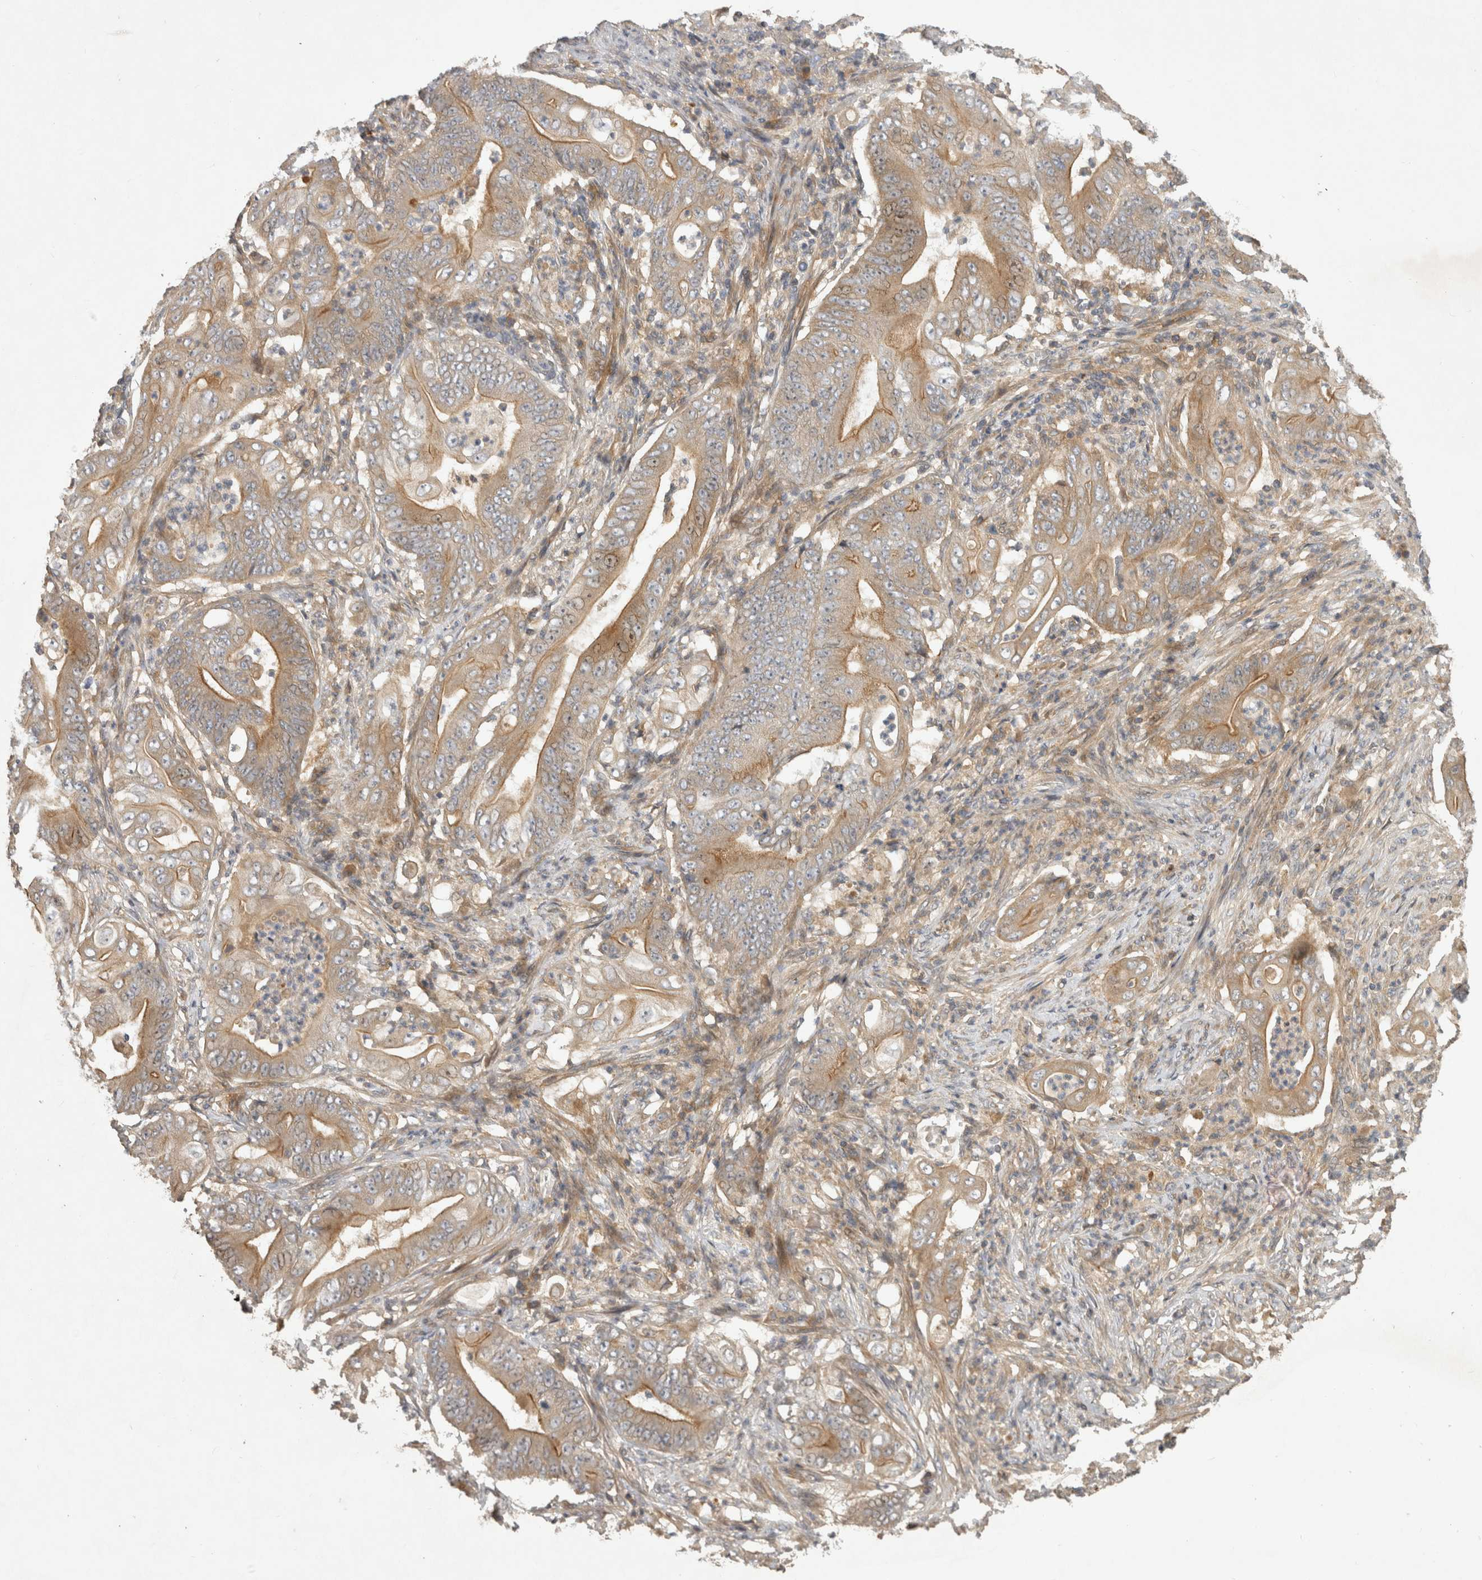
{"staining": {"intensity": "moderate", "quantity": ">75%", "location": "cytoplasmic/membranous"}, "tissue": "stomach cancer", "cell_type": "Tumor cells", "image_type": "cancer", "snomed": [{"axis": "morphology", "description": "Adenocarcinoma, NOS"}, {"axis": "topography", "description": "Stomach"}], "caption": "Tumor cells reveal medium levels of moderate cytoplasmic/membranous staining in about >75% of cells in stomach cancer (adenocarcinoma). The protein is stained brown, and the nuclei are stained in blue (DAB IHC with brightfield microscopy, high magnification).", "gene": "PPP1R42", "patient": {"sex": "female", "age": 73}}